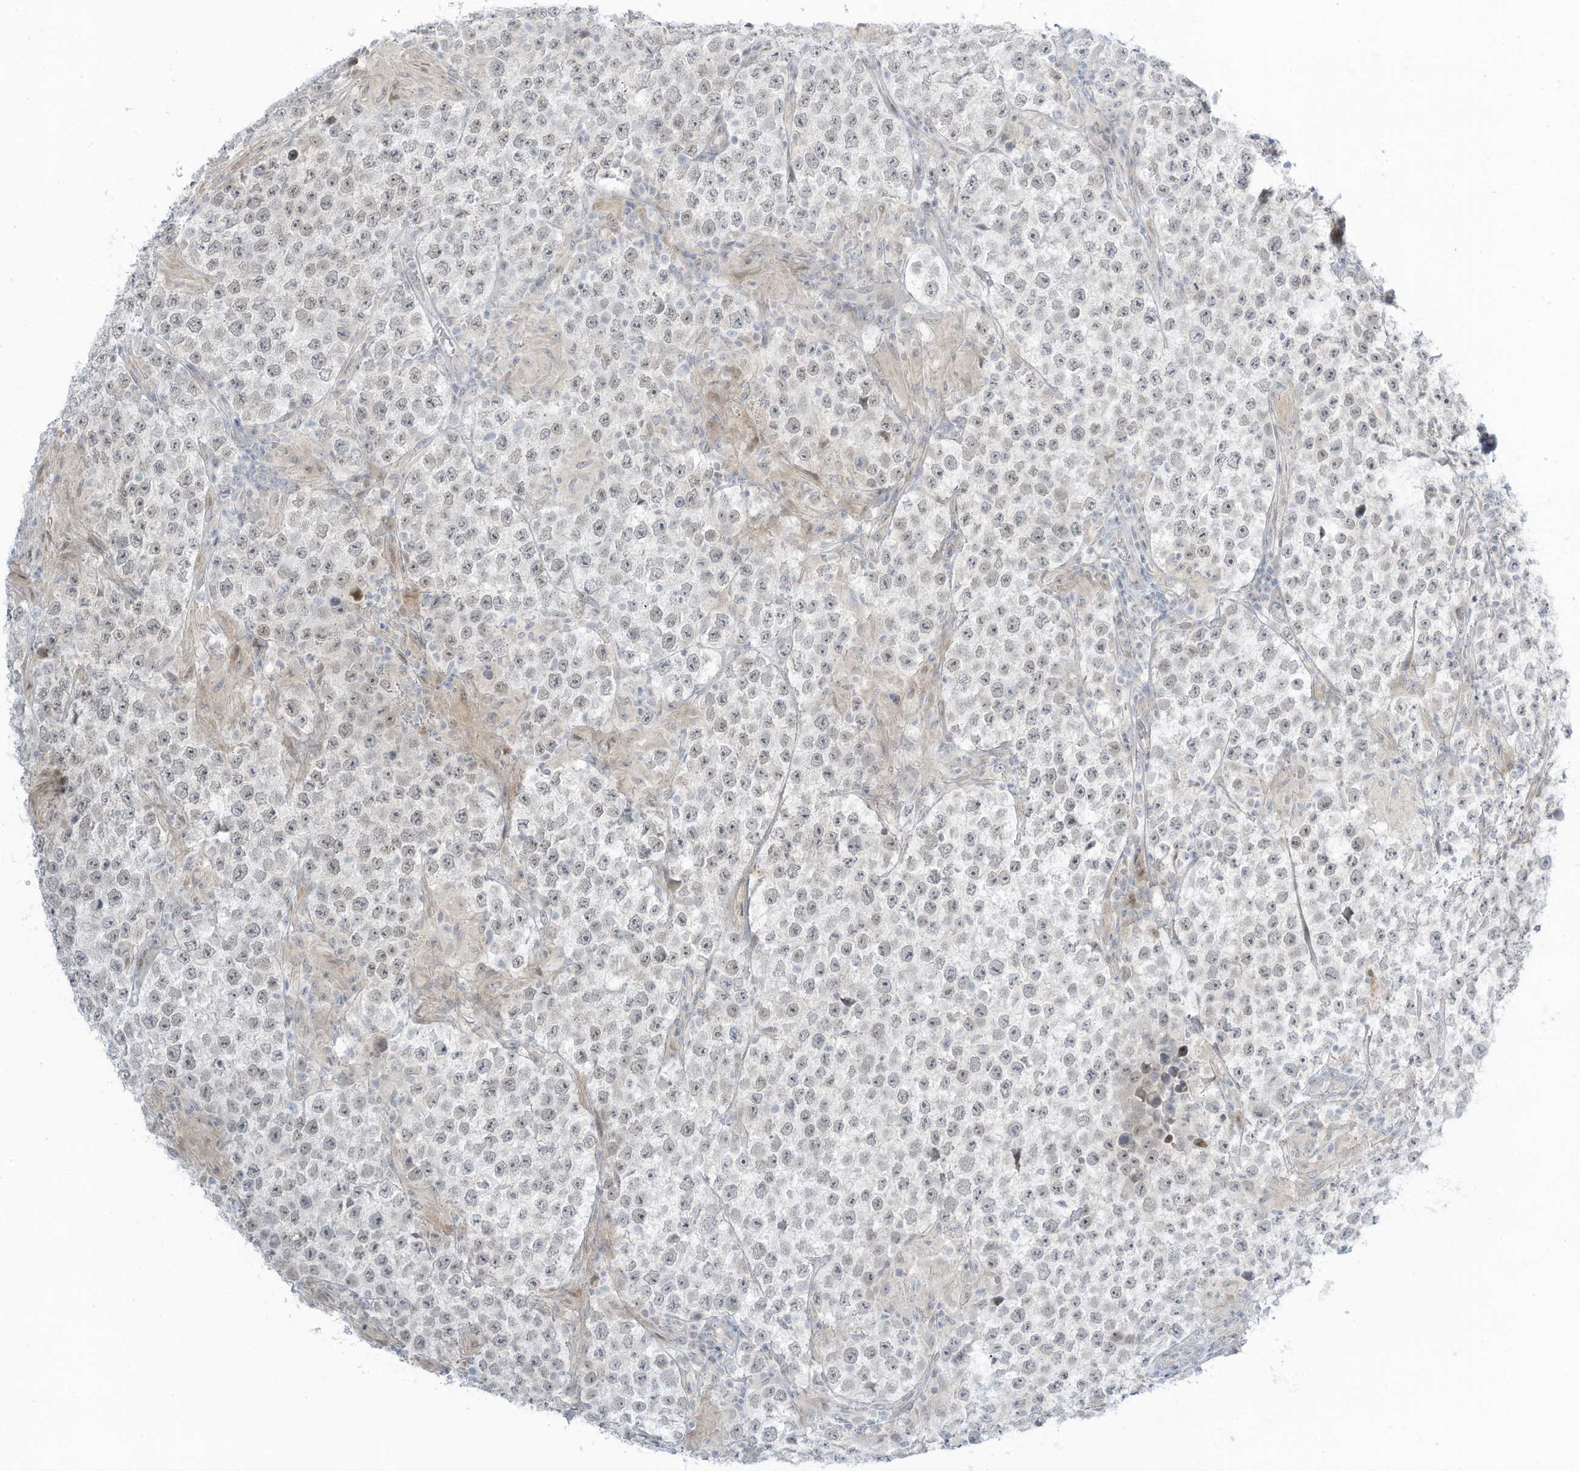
{"staining": {"intensity": "weak", "quantity": ">75%", "location": "nuclear"}, "tissue": "testis cancer", "cell_type": "Tumor cells", "image_type": "cancer", "snomed": [{"axis": "morphology", "description": "Normal tissue, NOS"}, {"axis": "morphology", "description": "Urothelial carcinoma, High grade"}, {"axis": "morphology", "description": "Seminoma, NOS"}, {"axis": "morphology", "description": "Carcinoma, Embryonal, NOS"}, {"axis": "topography", "description": "Urinary bladder"}, {"axis": "topography", "description": "Testis"}], "caption": "This histopathology image displays immunohistochemistry staining of testis cancer, with low weak nuclear expression in approximately >75% of tumor cells.", "gene": "ASPRV1", "patient": {"sex": "male", "age": 41}}